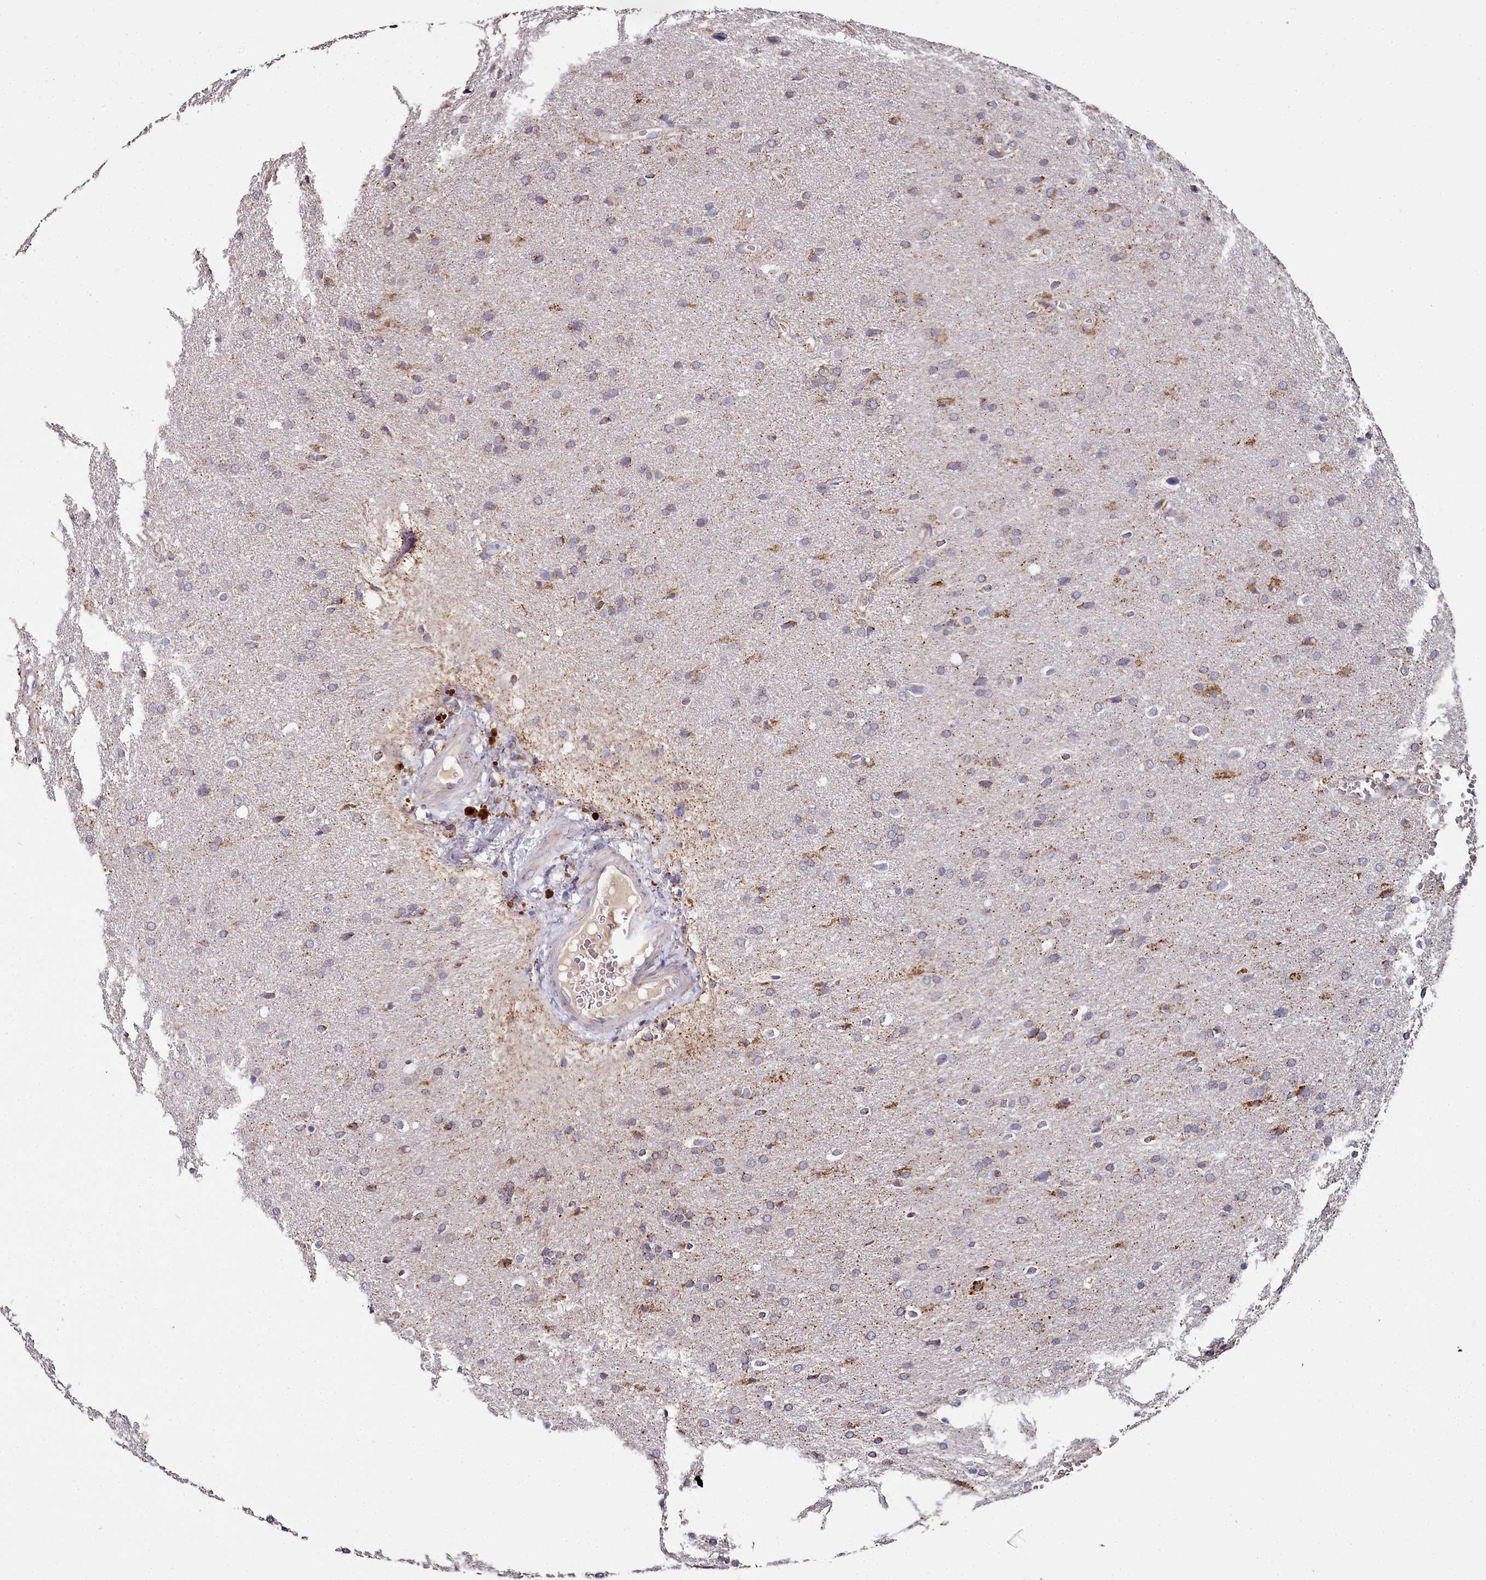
{"staining": {"intensity": "moderate", "quantity": "25%-75%", "location": "cytoplasmic/membranous"}, "tissue": "glioma", "cell_type": "Tumor cells", "image_type": "cancer", "snomed": [{"axis": "morphology", "description": "Glioma, malignant, Low grade"}, {"axis": "topography", "description": "Brain"}], "caption": "High-magnification brightfield microscopy of low-grade glioma (malignant) stained with DAB (brown) and counterstained with hematoxylin (blue). tumor cells exhibit moderate cytoplasmic/membranous positivity is seen in about25%-75% of cells.", "gene": "ACSS1", "patient": {"sex": "female", "age": 32}}